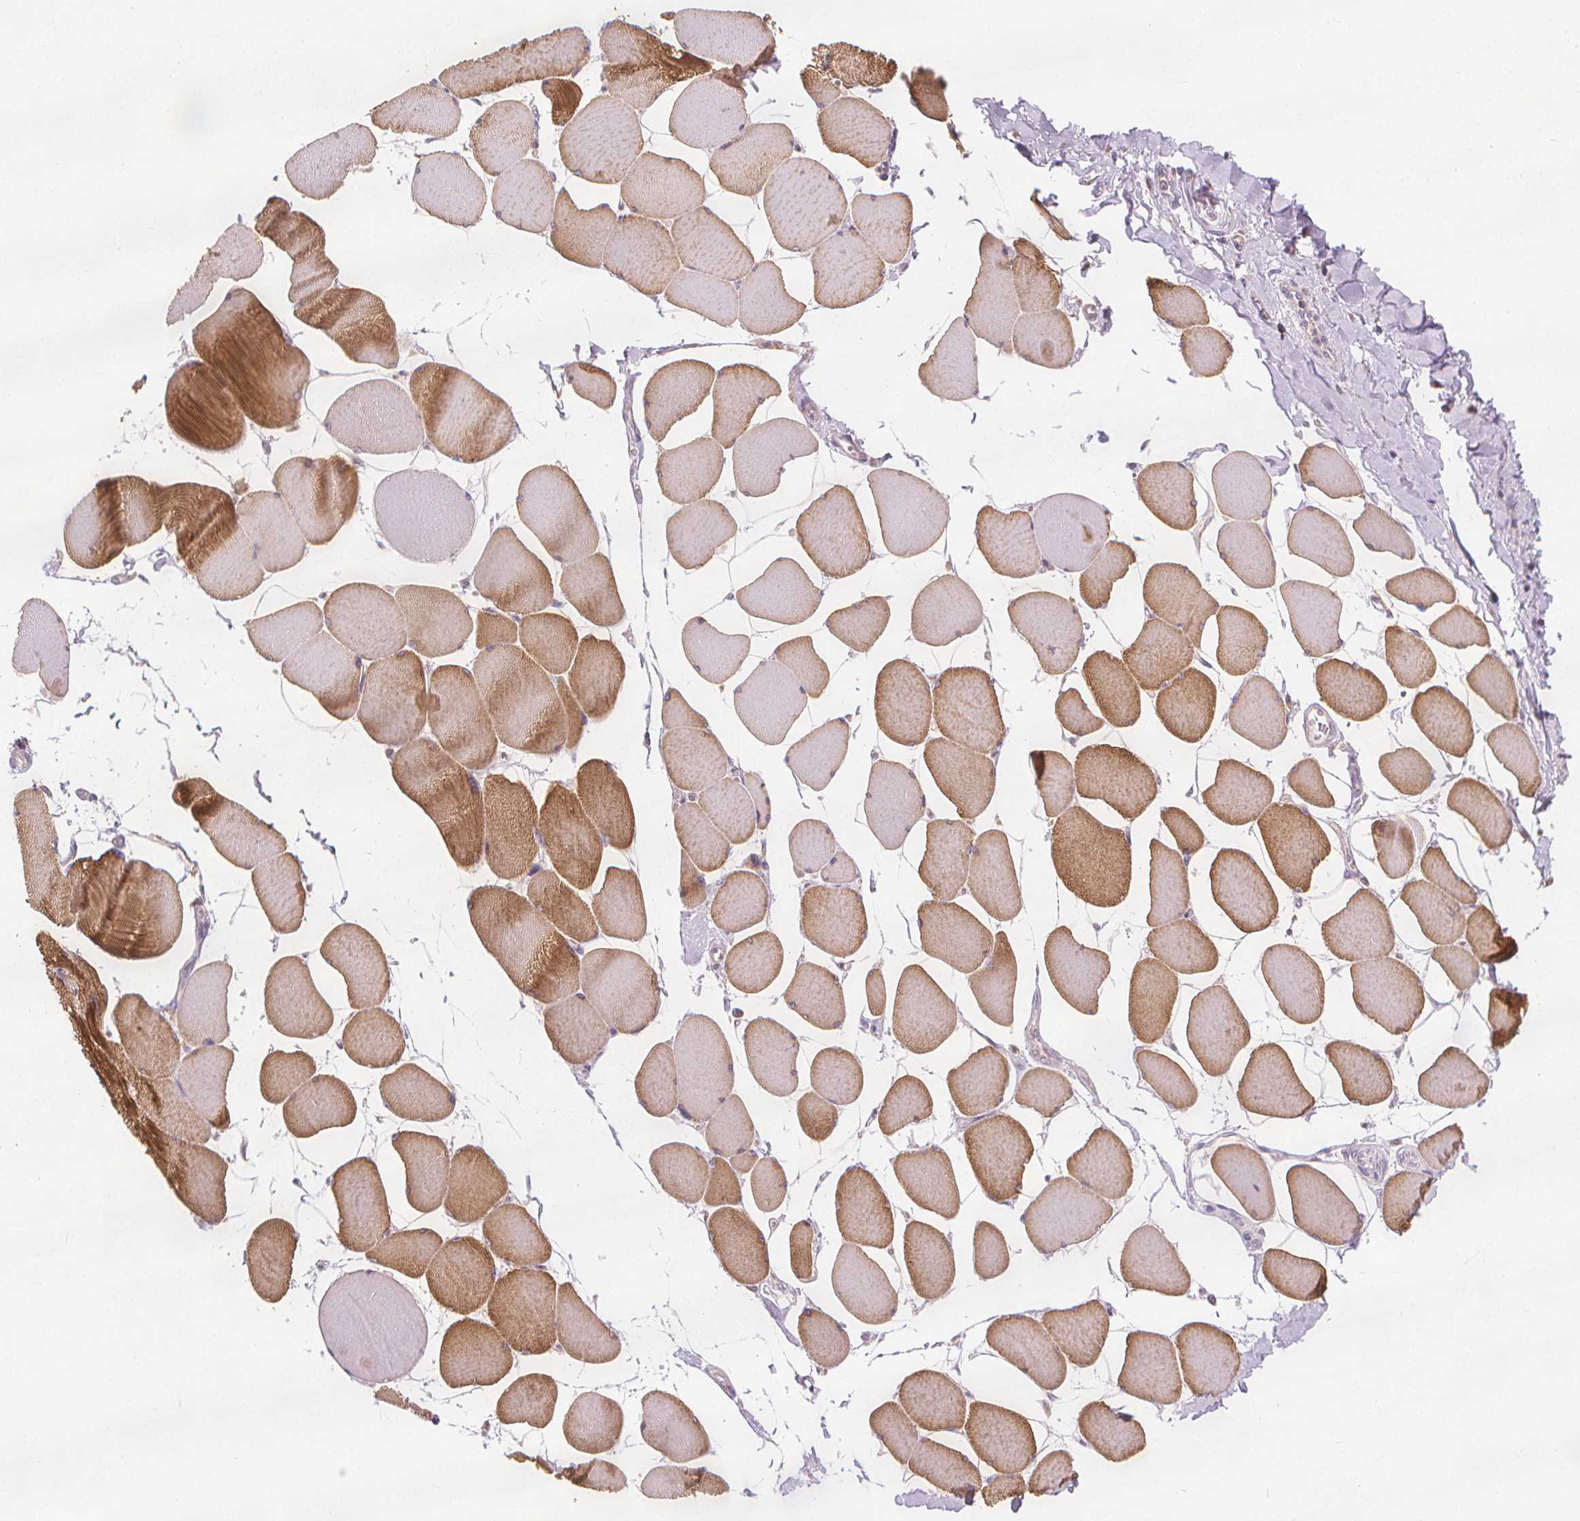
{"staining": {"intensity": "moderate", "quantity": "25%-75%", "location": "cytoplasmic/membranous"}, "tissue": "skeletal muscle", "cell_type": "Myocytes", "image_type": "normal", "snomed": [{"axis": "morphology", "description": "Normal tissue, NOS"}, {"axis": "topography", "description": "Skeletal muscle"}], "caption": "About 25%-75% of myocytes in normal human skeletal muscle reveal moderate cytoplasmic/membranous protein expression as visualized by brown immunohistochemical staining.", "gene": "RAB20", "patient": {"sex": "female", "age": 75}}